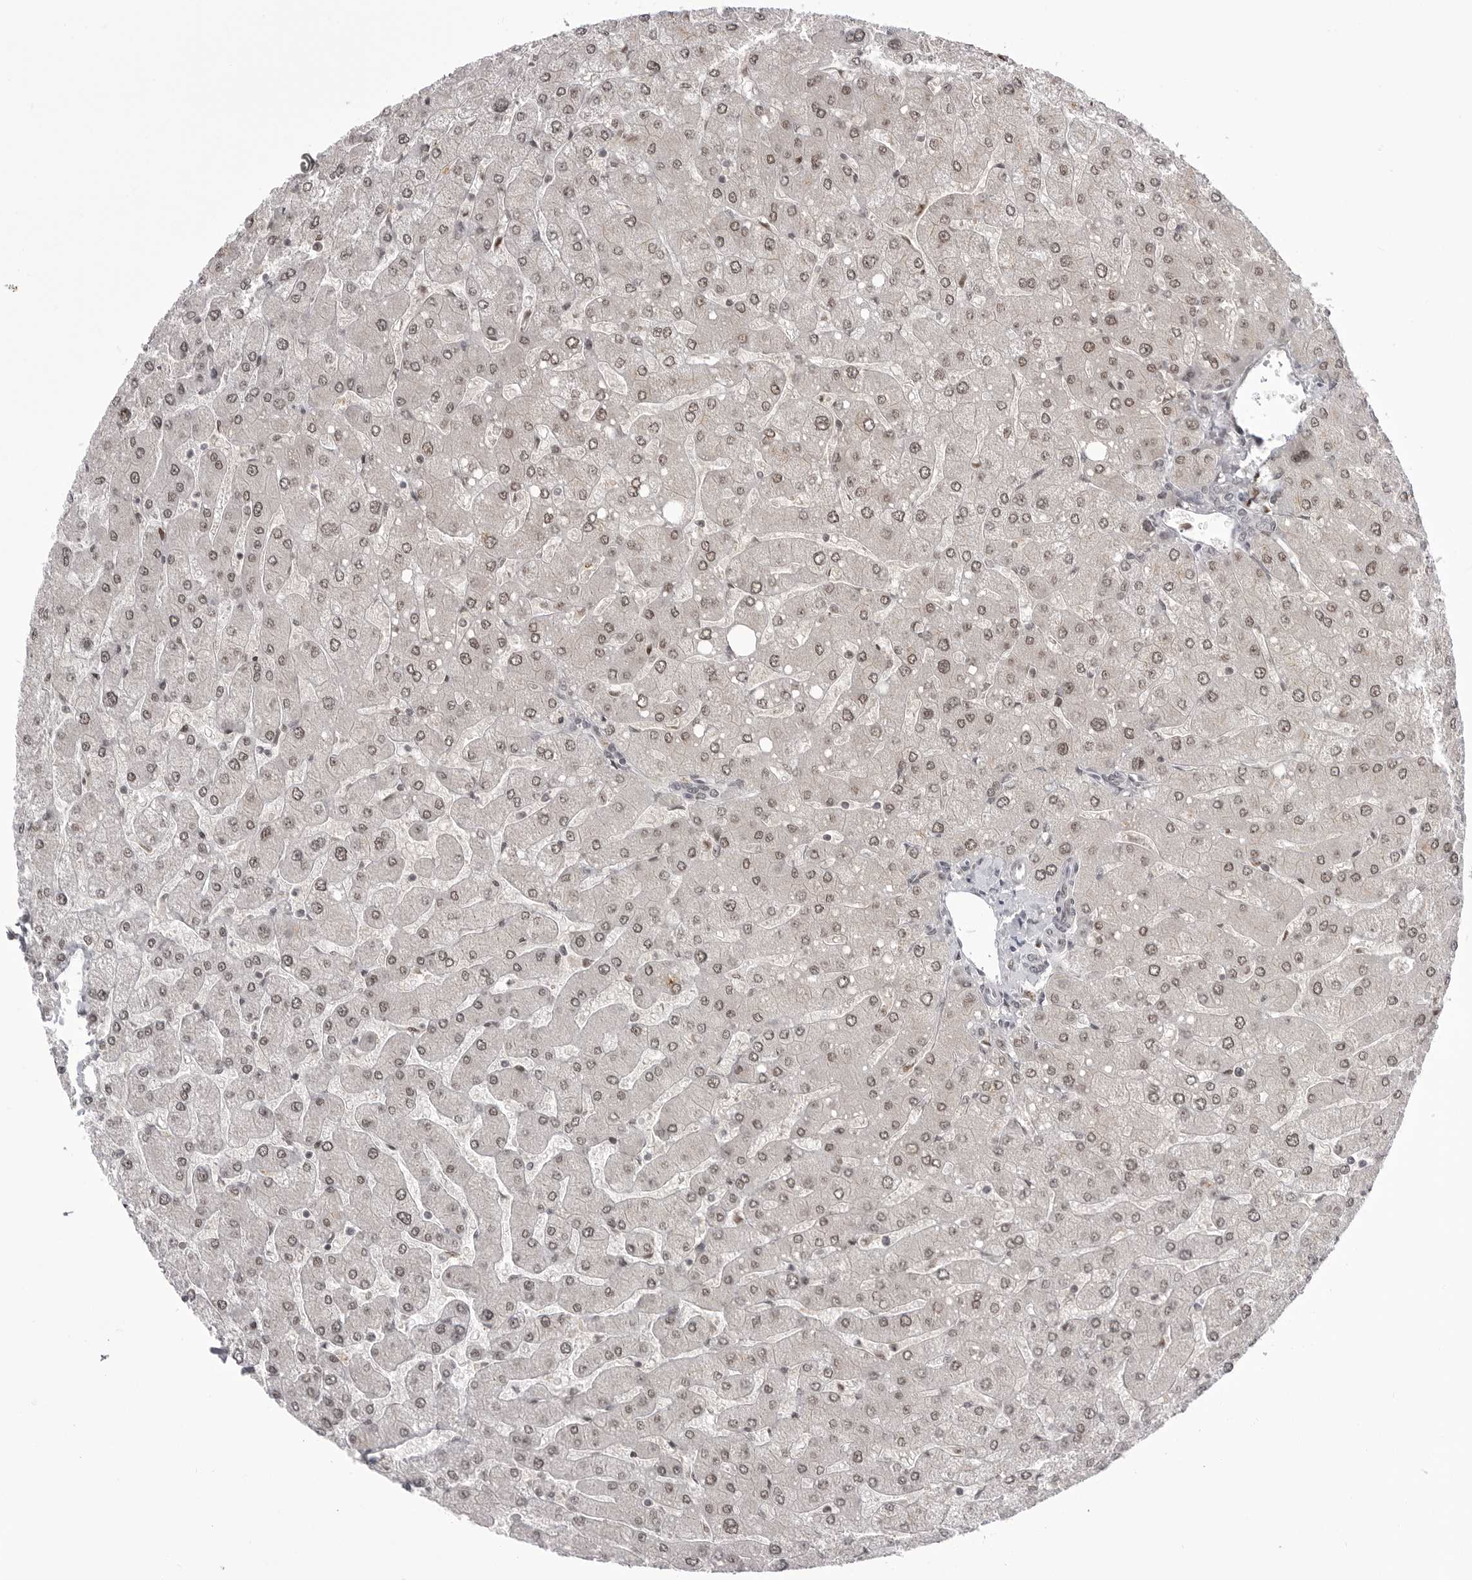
{"staining": {"intensity": "weak", "quantity": "<25%", "location": "nuclear"}, "tissue": "liver", "cell_type": "Cholangiocytes", "image_type": "normal", "snomed": [{"axis": "morphology", "description": "Normal tissue, NOS"}, {"axis": "topography", "description": "Liver"}], "caption": "DAB (3,3'-diaminobenzidine) immunohistochemical staining of unremarkable human liver exhibits no significant staining in cholangiocytes.", "gene": "PTK2B", "patient": {"sex": "male", "age": 55}}